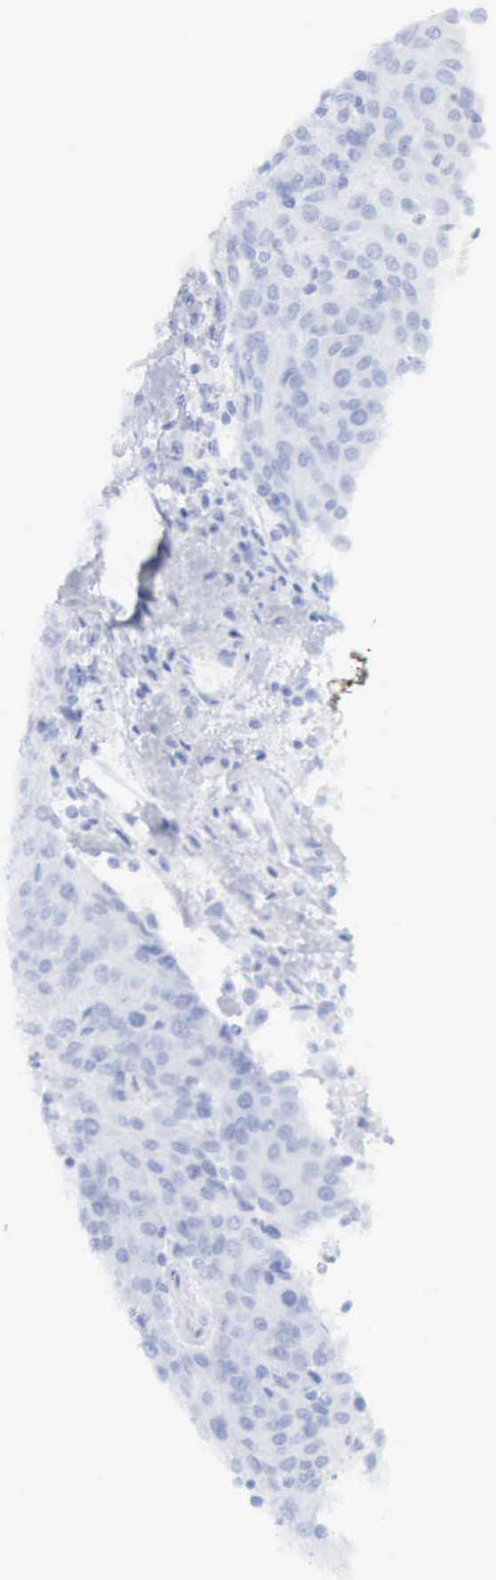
{"staining": {"intensity": "negative", "quantity": "none", "location": "none"}, "tissue": "urothelial cancer", "cell_type": "Tumor cells", "image_type": "cancer", "snomed": [{"axis": "morphology", "description": "Urothelial carcinoma, High grade"}, {"axis": "topography", "description": "Urinary bladder"}], "caption": "IHC of urothelial cancer demonstrates no positivity in tumor cells.", "gene": "STAT1", "patient": {"sex": "female", "age": 85}}